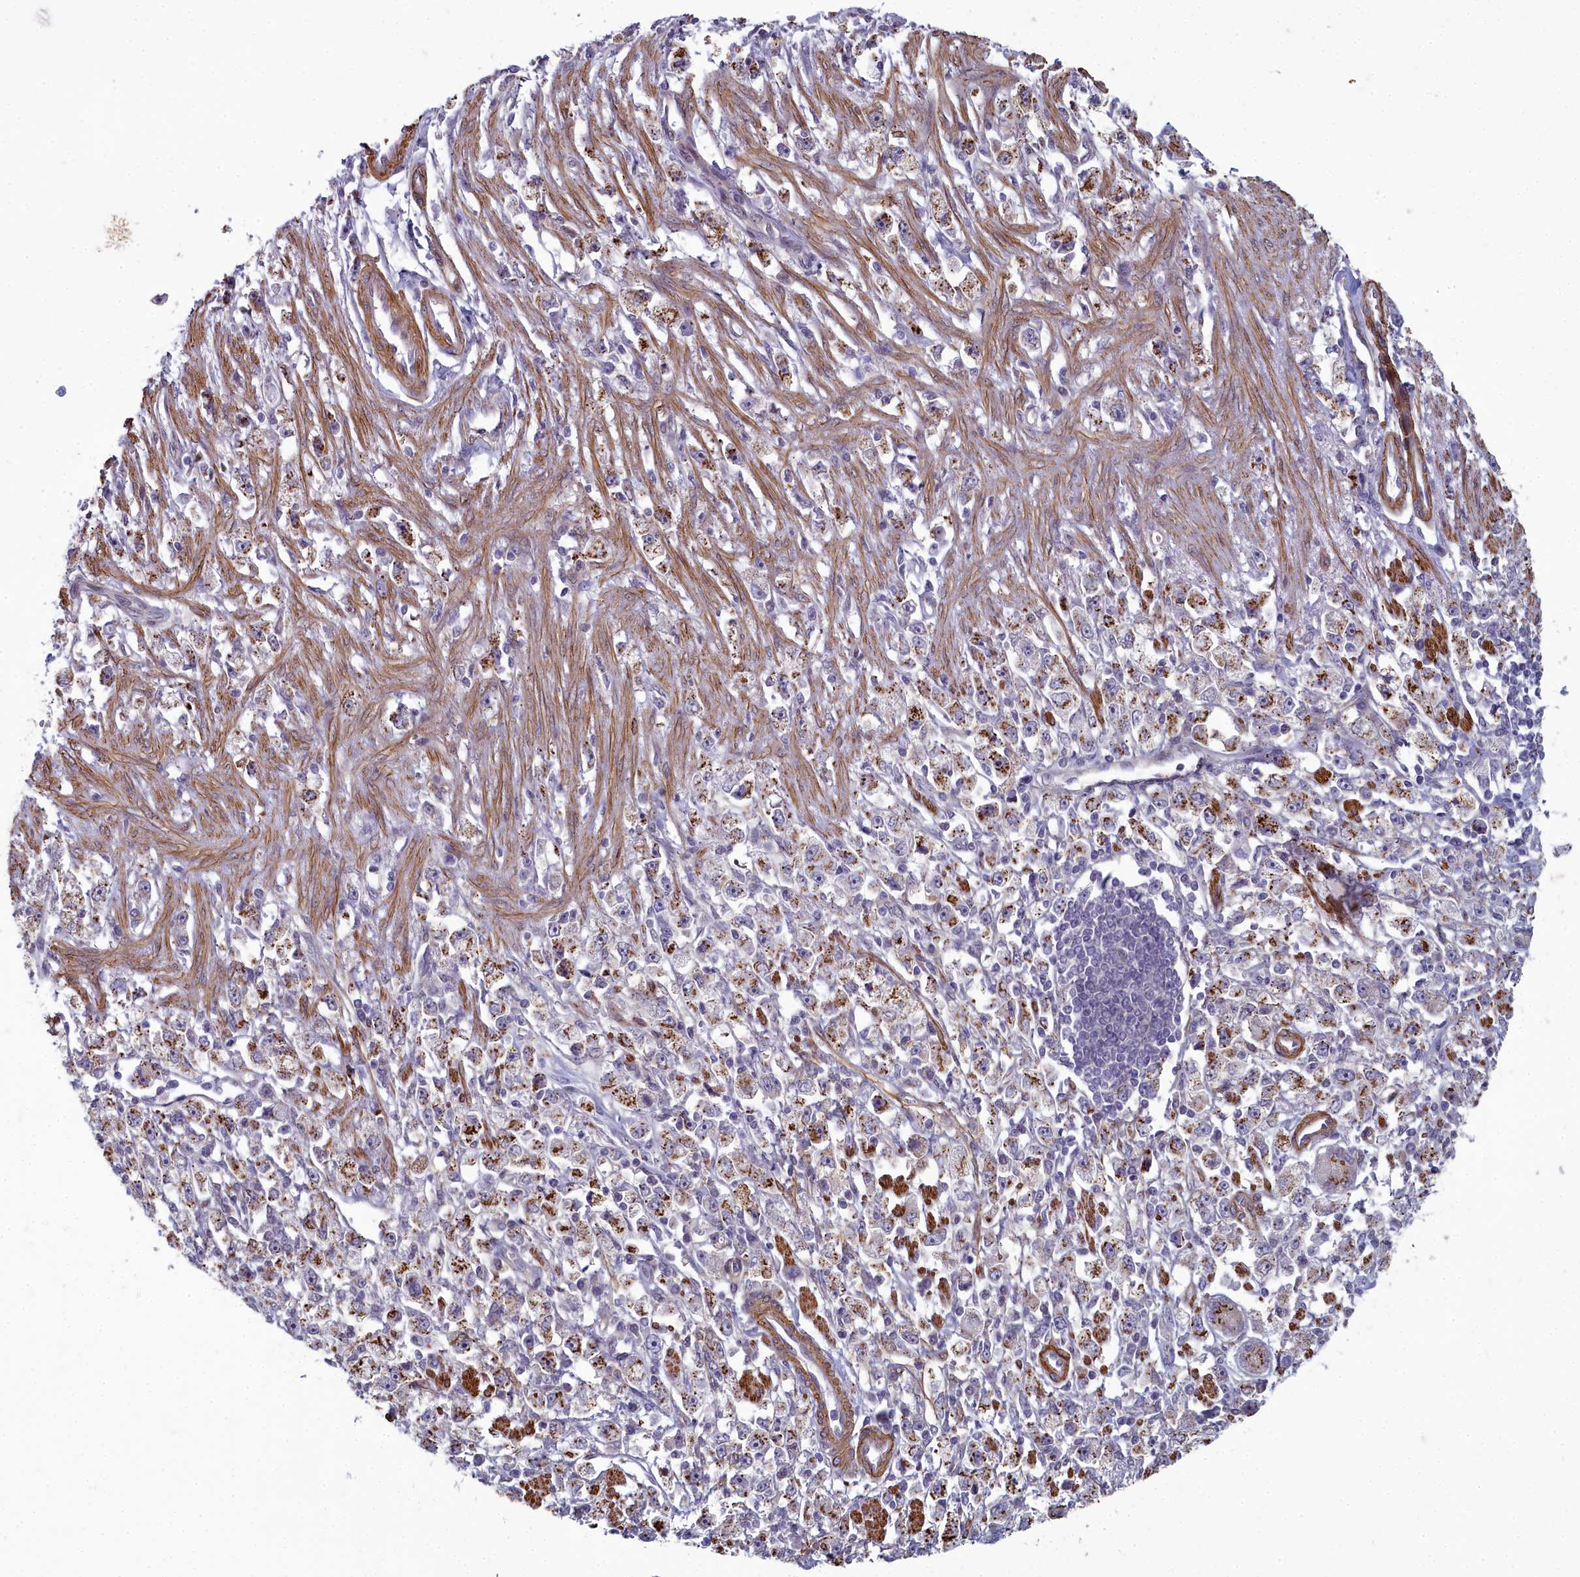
{"staining": {"intensity": "moderate", "quantity": ">75%", "location": "cytoplasmic/membranous"}, "tissue": "stomach cancer", "cell_type": "Tumor cells", "image_type": "cancer", "snomed": [{"axis": "morphology", "description": "Adenocarcinoma, NOS"}, {"axis": "topography", "description": "Stomach"}], "caption": "Protein expression by IHC shows moderate cytoplasmic/membranous staining in about >75% of tumor cells in stomach cancer. The protein of interest is stained brown, and the nuclei are stained in blue (DAB (3,3'-diaminobenzidine) IHC with brightfield microscopy, high magnification).", "gene": "ZNF626", "patient": {"sex": "female", "age": 59}}